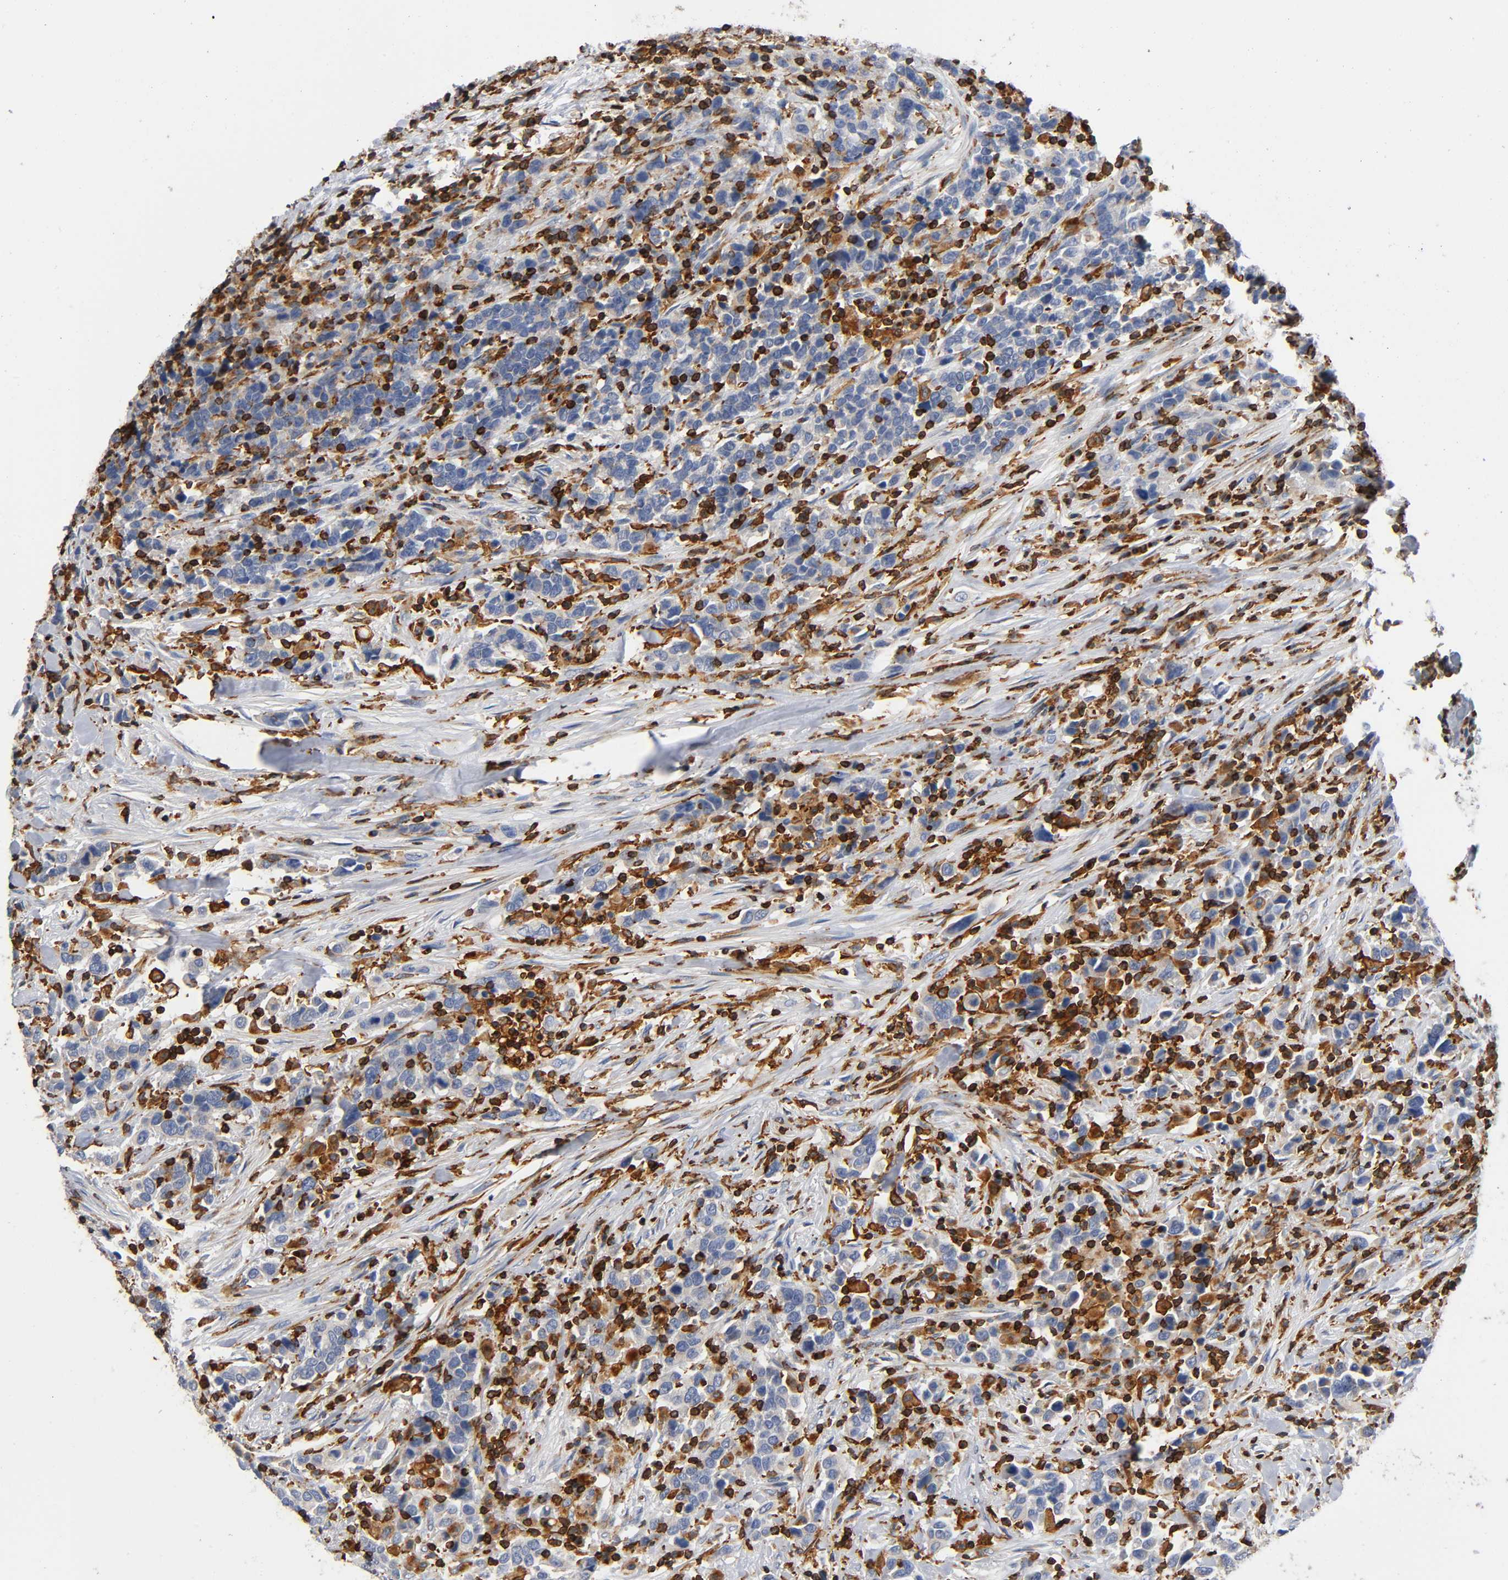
{"staining": {"intensity": "moderate", "quantity": "25%-75%", "location": "cytoplasmic/membranous"}, "tissue": "urothelial cancer", "cell_type": "Tumor cells", "image_type": "cancer", "snomed": [{"axis": "morphology", "description": "Urothelial carcinoma, High grade"}, {"axis": "topography", "description": "Urinary bladder"}], "caption": "Protein expression analysis of human urothelial carcinoma (high-grade) reveals moderate cytoplasmic/membranous staining in about 25%-75% of tumor cells.", "gene": "CAPN10", "patient": {"sex": "male", "age": 61}}